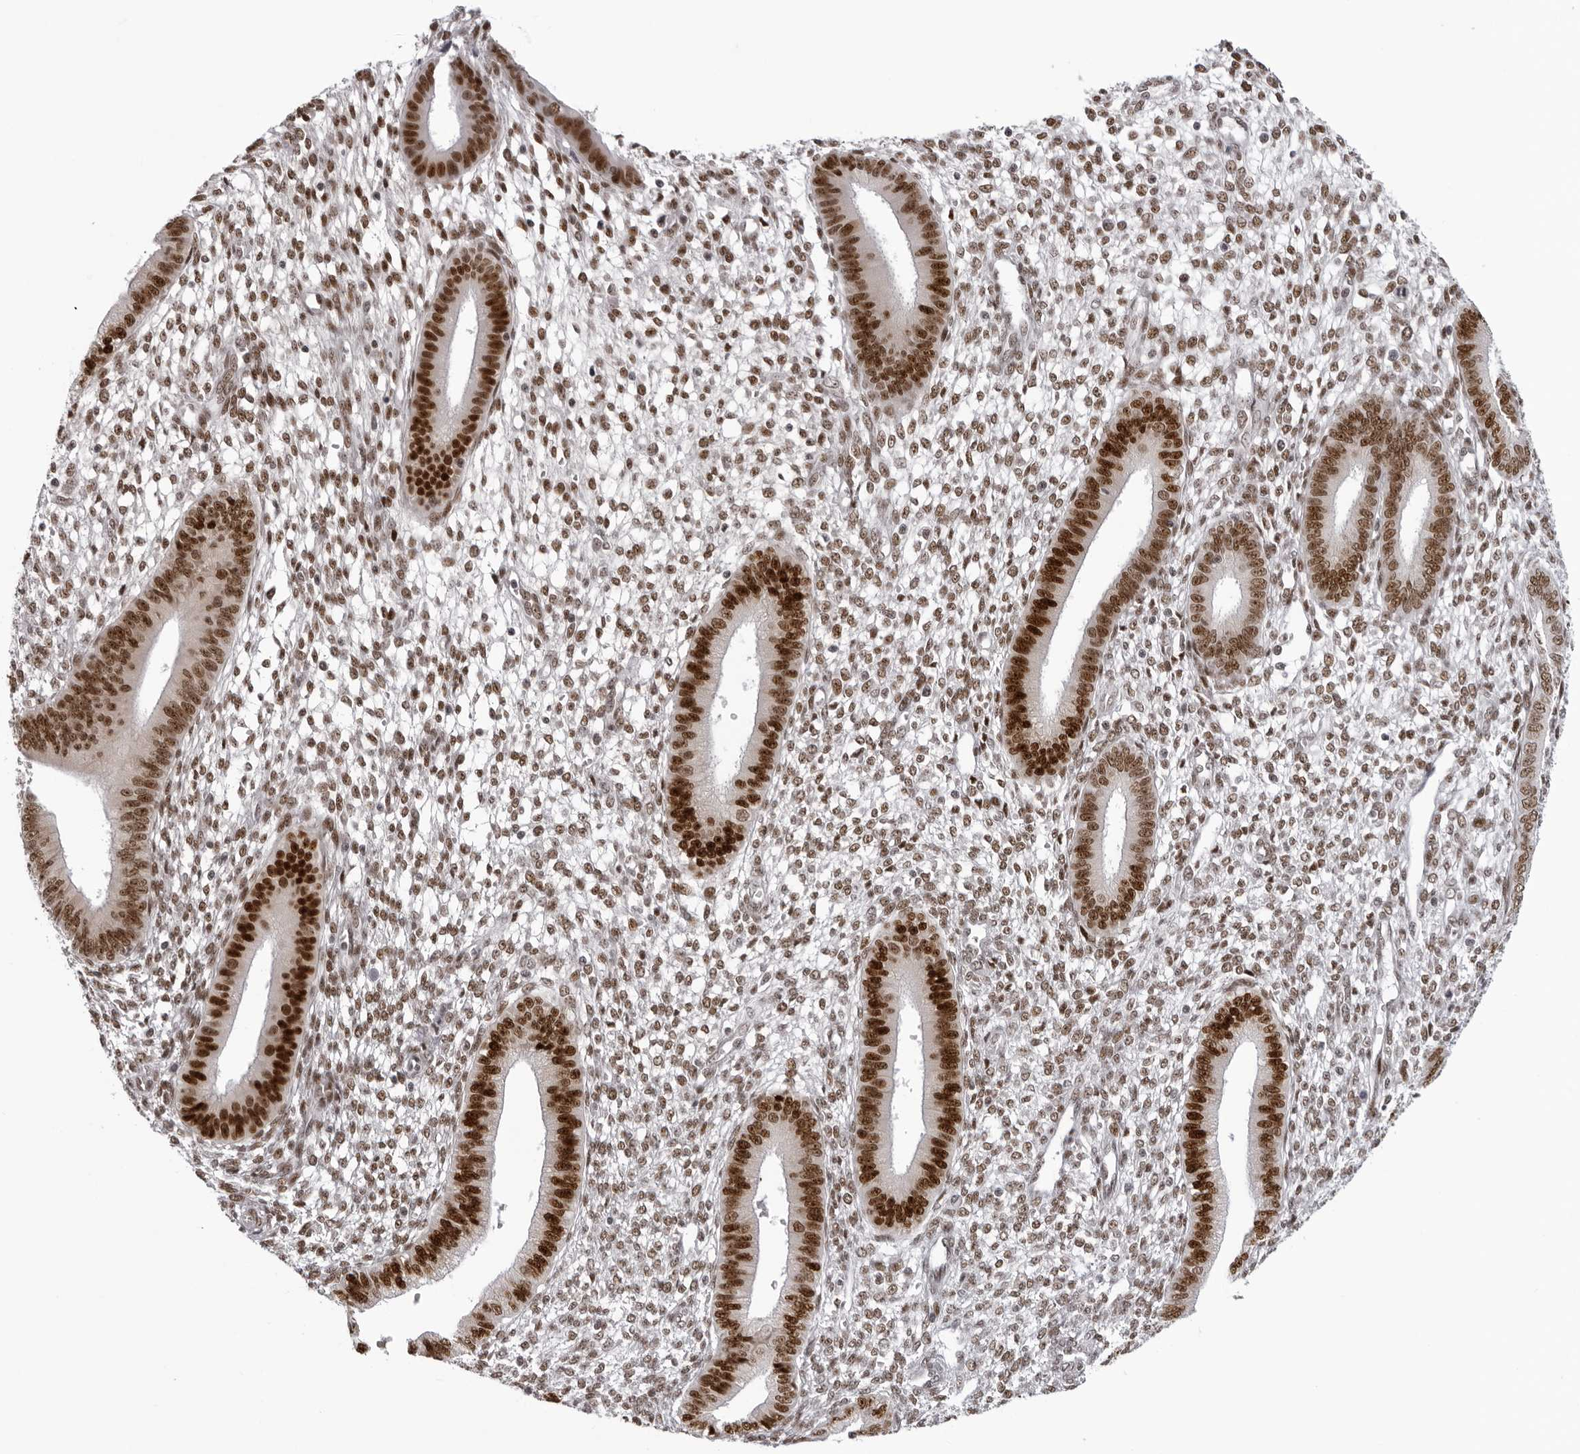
{"staining": {"intensity": "moderate", "quantity": "<25%", "location": "nuclear"}, "tissue": "endometrium", "cell_type": "Cells in endometrial stroma", "image_type": "normal", "snomed": [{"axis": "morphology", "description": "Normal tissue, NOS"}, {"axis": "topography", "description": "Endometrium"}], "caption": "High-power microscopy captured an immunohistochemistry micrograph of unremarkable endometrium, revealing moderate nuclear expression in approximately <25% of cells in endometrial stroma.", "gene": "HEXIM2", "patient": {"sex": "female", "age": 46}}